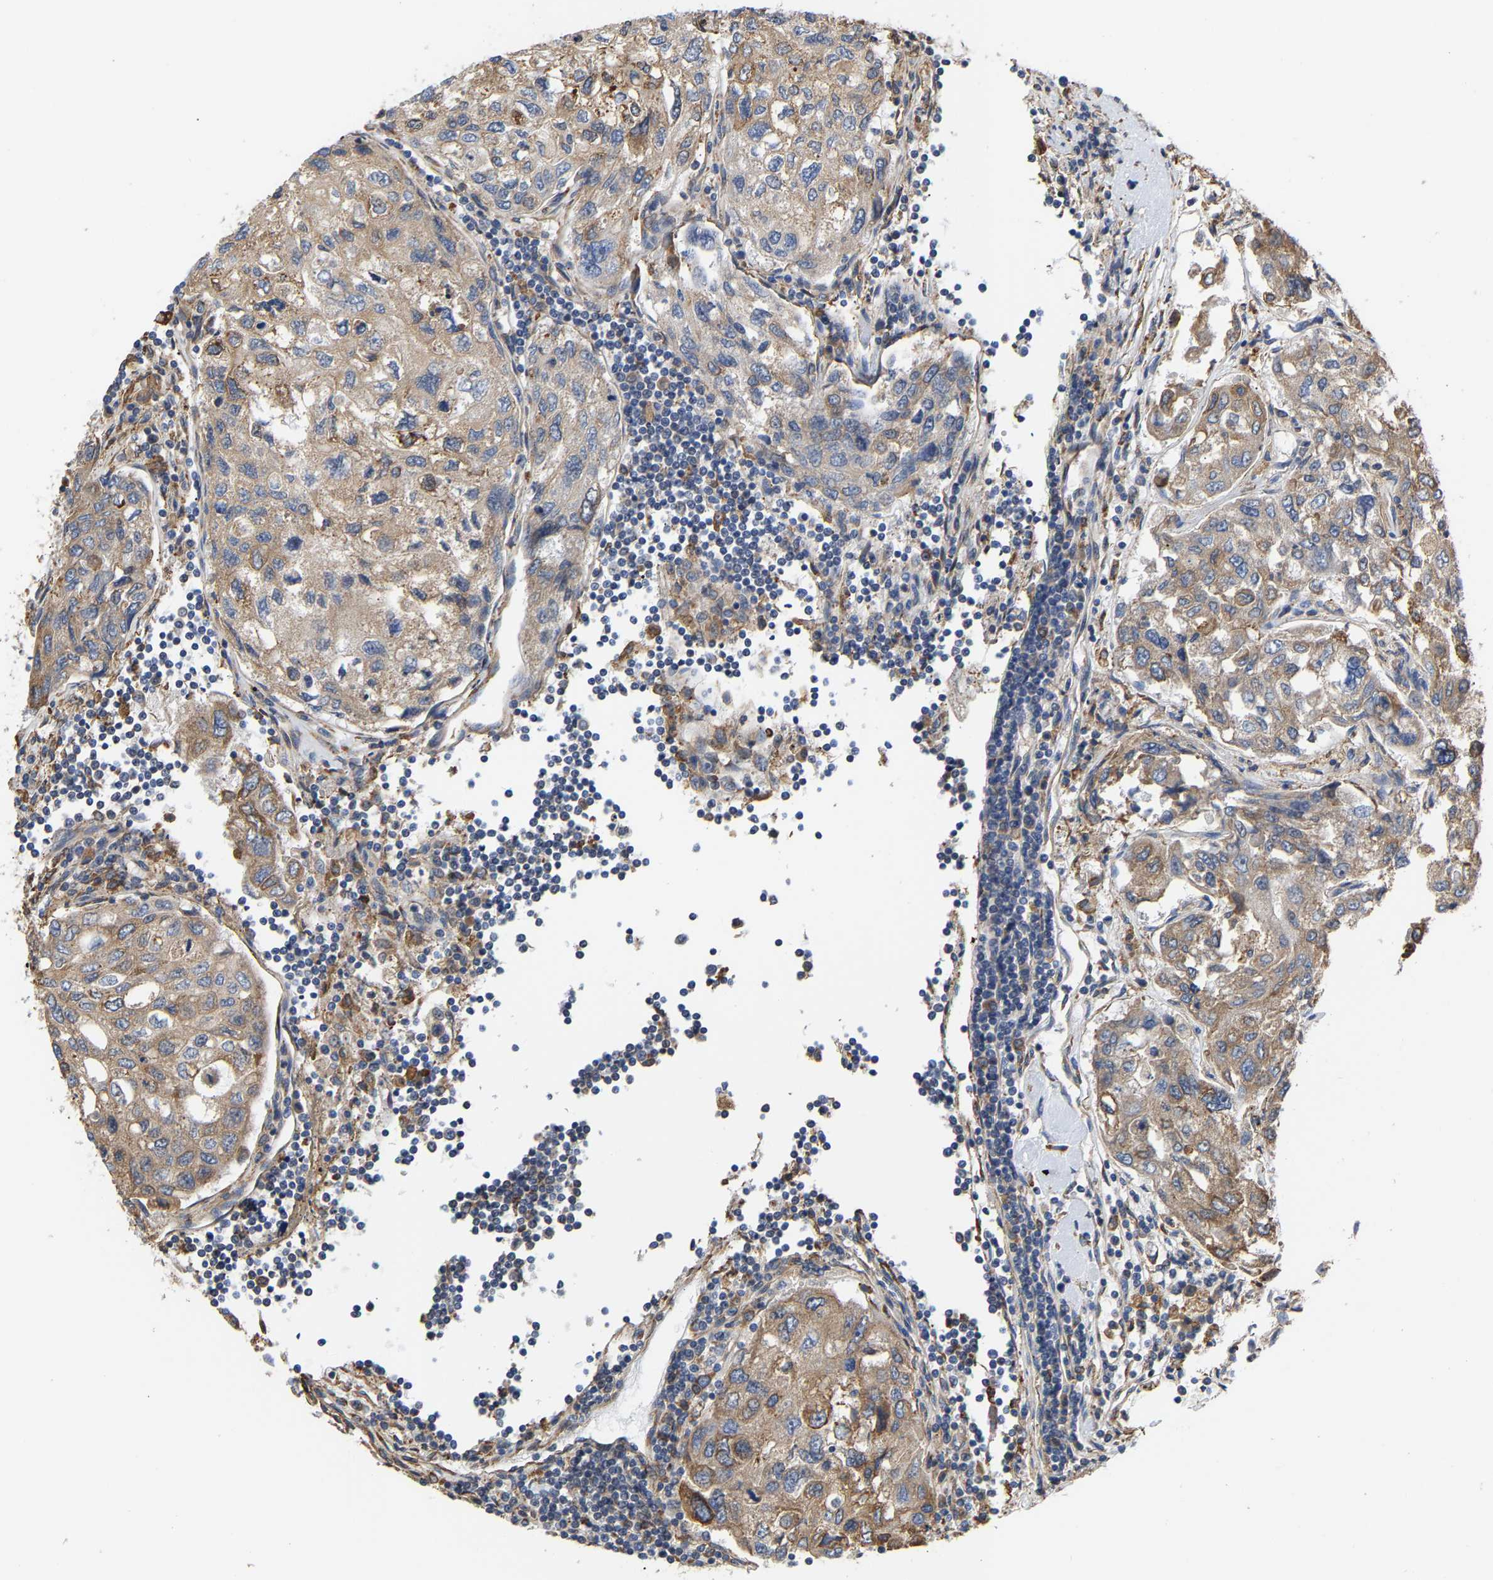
{"staining": {"intensity": "weak", "quantity": ">75%", "location": "cytoplasmic/membranous"}, "tissue": "urothelial cancer", "cell_type": "Tumor cells", "image_type": "cancer", "snomed": [{"axis": "morphology", "description": "Urothelial carcinoma, High grade"}, {"axis": "topography", "description": "Lymph node"}, {"axis": "topography", "description": "Urinary bladder"}], "caption": "A photomicrograph showing weak cytoplasmic/membranous positivity in approximately >75% of tumor cells in urothelial carcinoma (high-grade), as visualized by brown immunohistochemical staining.", "gene": "ARAP1", "patient": {"sex": "male", "age": 51}}